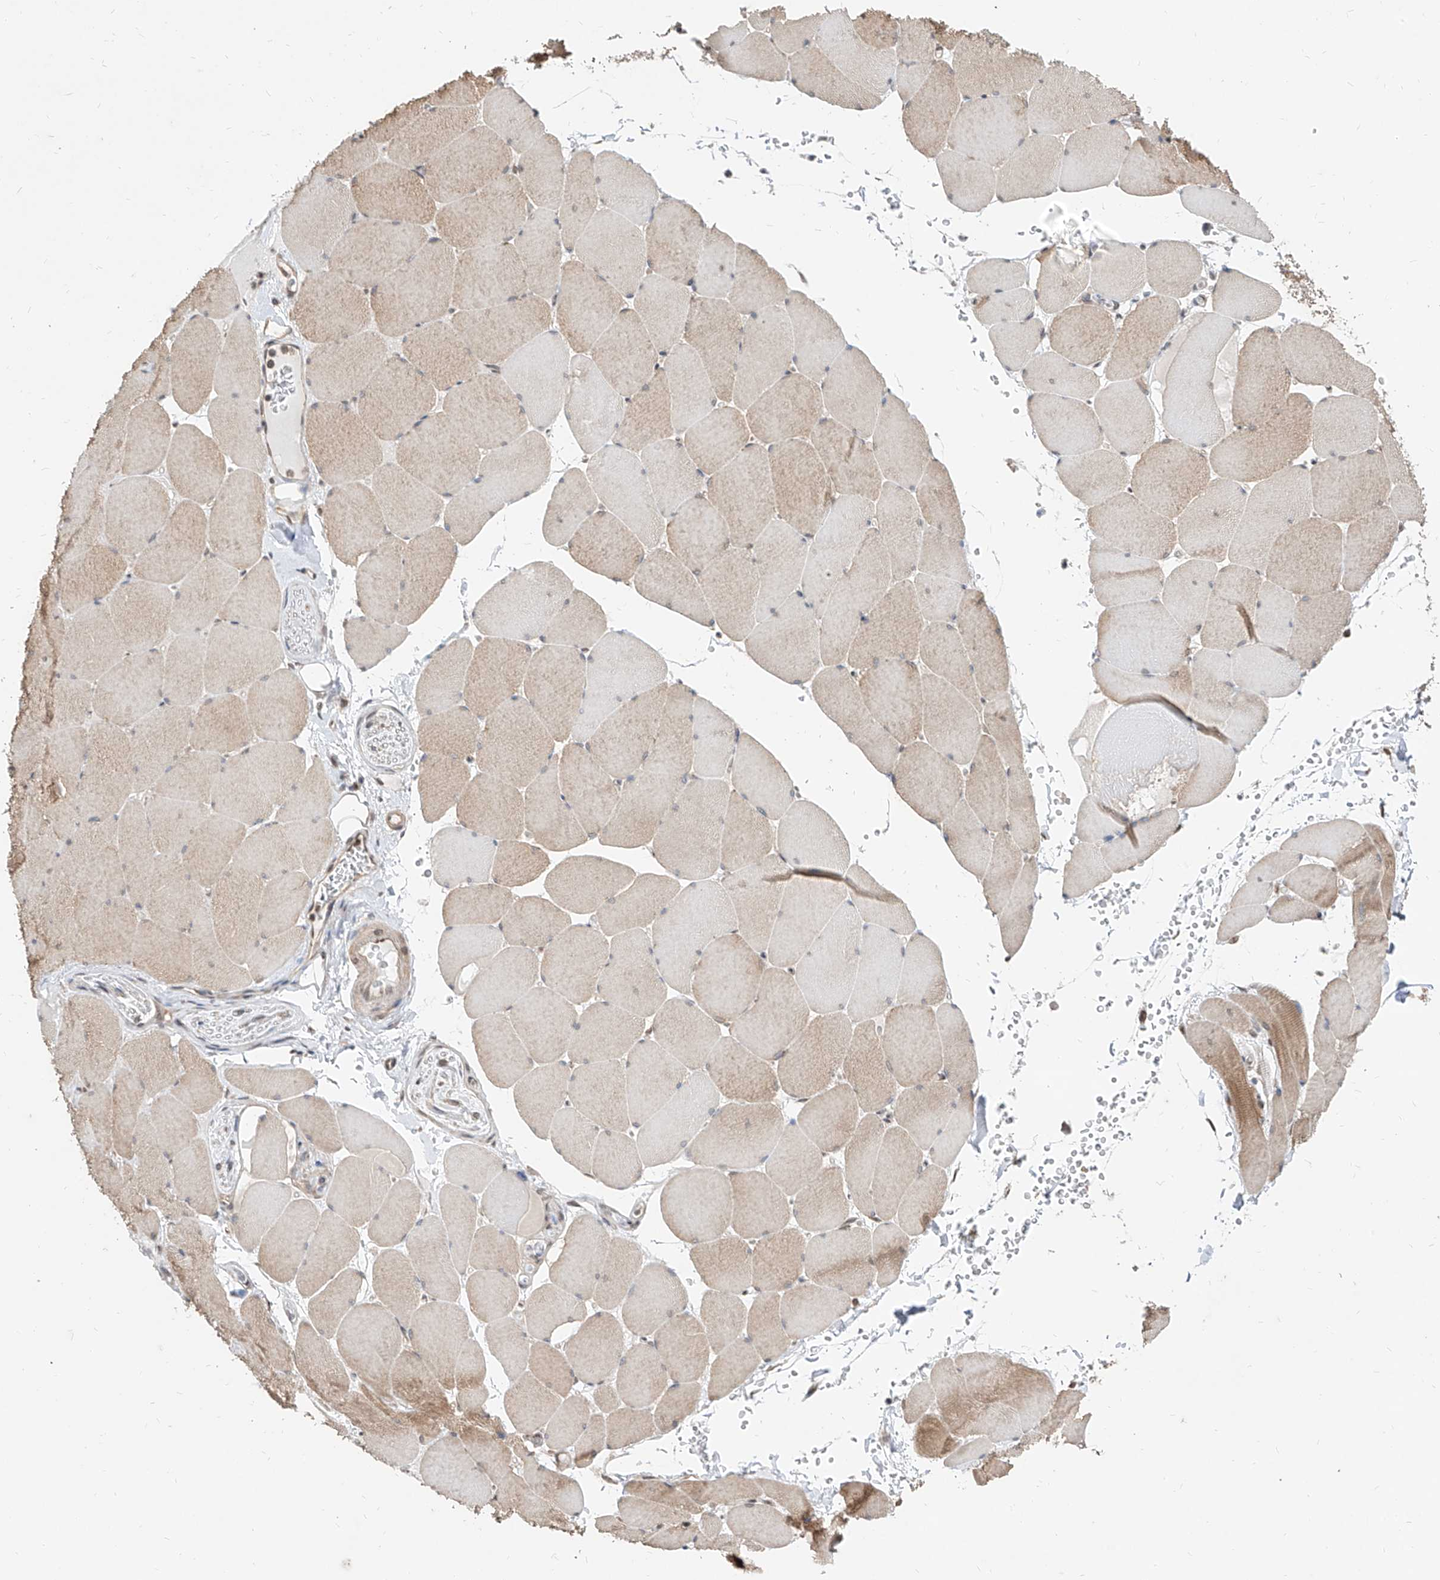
{"staining": {"intensity": "weak", "quantity": "25%-75%", "location": "cytoplasmic/membranous"}, "tissue": "skeletal muscle", "cell_type": "Myocytes", "image_type": "normal", "snomed": [{"axis": "morphology", "description": "Normal tissue, NOS"}, {"axis": "topography", "description": "Skeletal muscle"}, {"axis": "topography", "description": "Head-Neck"}], "caption": "Brown immunohistochemical staining in normal skeletal muscle exhibits weak cytoplasmic/membranous positivity in approximately 25%-75% of myocytes. The staining is performed using DAB brown chromogen to label protein expression. The nuclei are counter-stained blue using hematoxylin.", "gene": "C8orf82", "patient": {"sex": "male", "age": 66}}